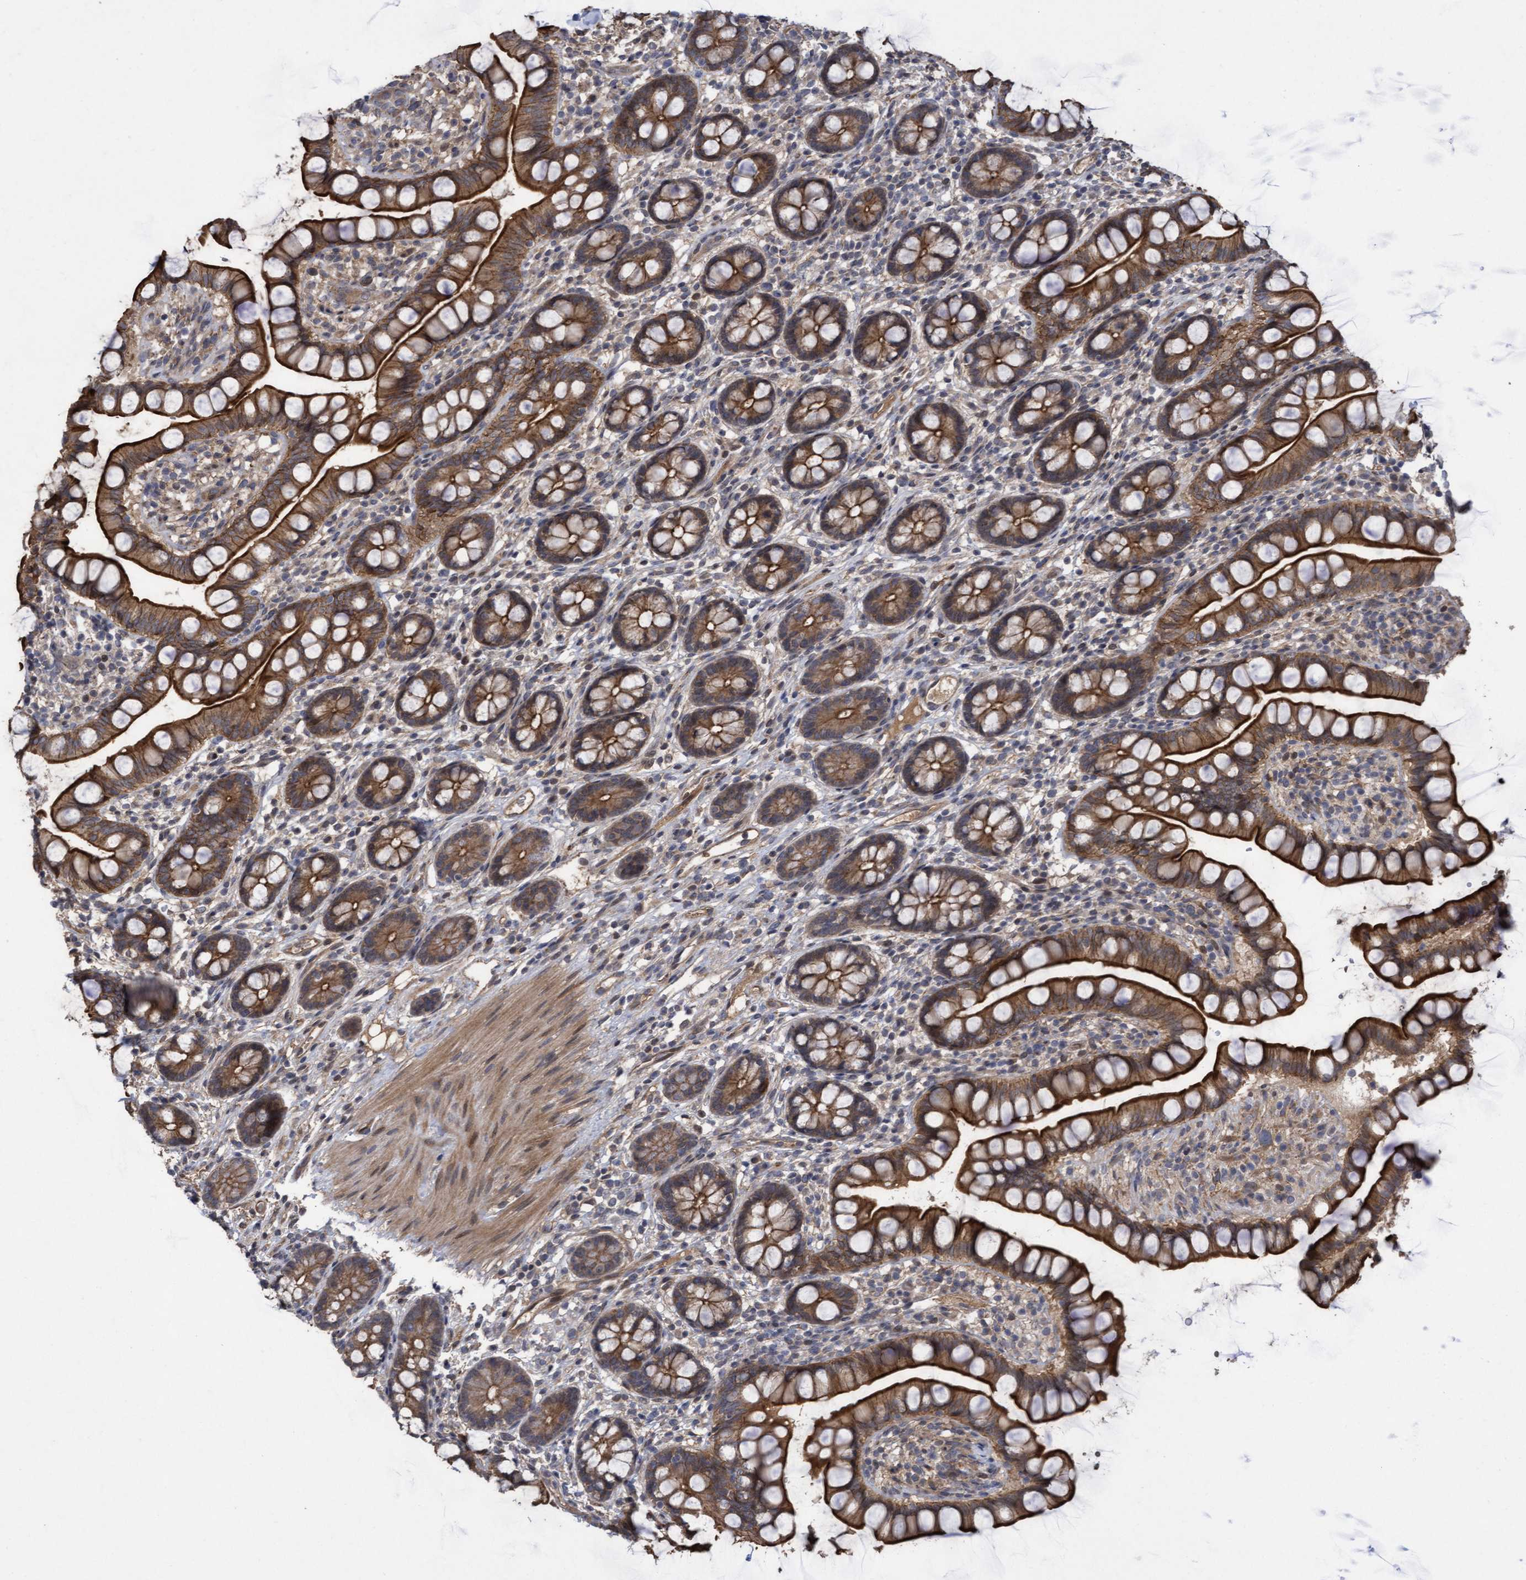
{"staining": {"intensity": "strong", "quantity": ">75%", "location": "cytoplasmic/membranous"}, "tissue": "small intestine", "cell_type": "Glandular cells", "image_type": "normal", "snomed": [{"axis": "morphology", "description": "Normal tissue, NOS"}, {"axis": "topography", "description": "Small intestine"}], "caption": "Normal small intestine displays strong cytoplasmic/membranous expression in about >75% of glandular cells, visualized by immunohistochemistry. The staining is performed using DAB (3,3'-diaminobenzidine) brown chromogen to label protein expression. The nuclei are counter-stained blue using hematoxylin.", "gene": "COBL", "patient": {"sex": "female", "age": 84}}